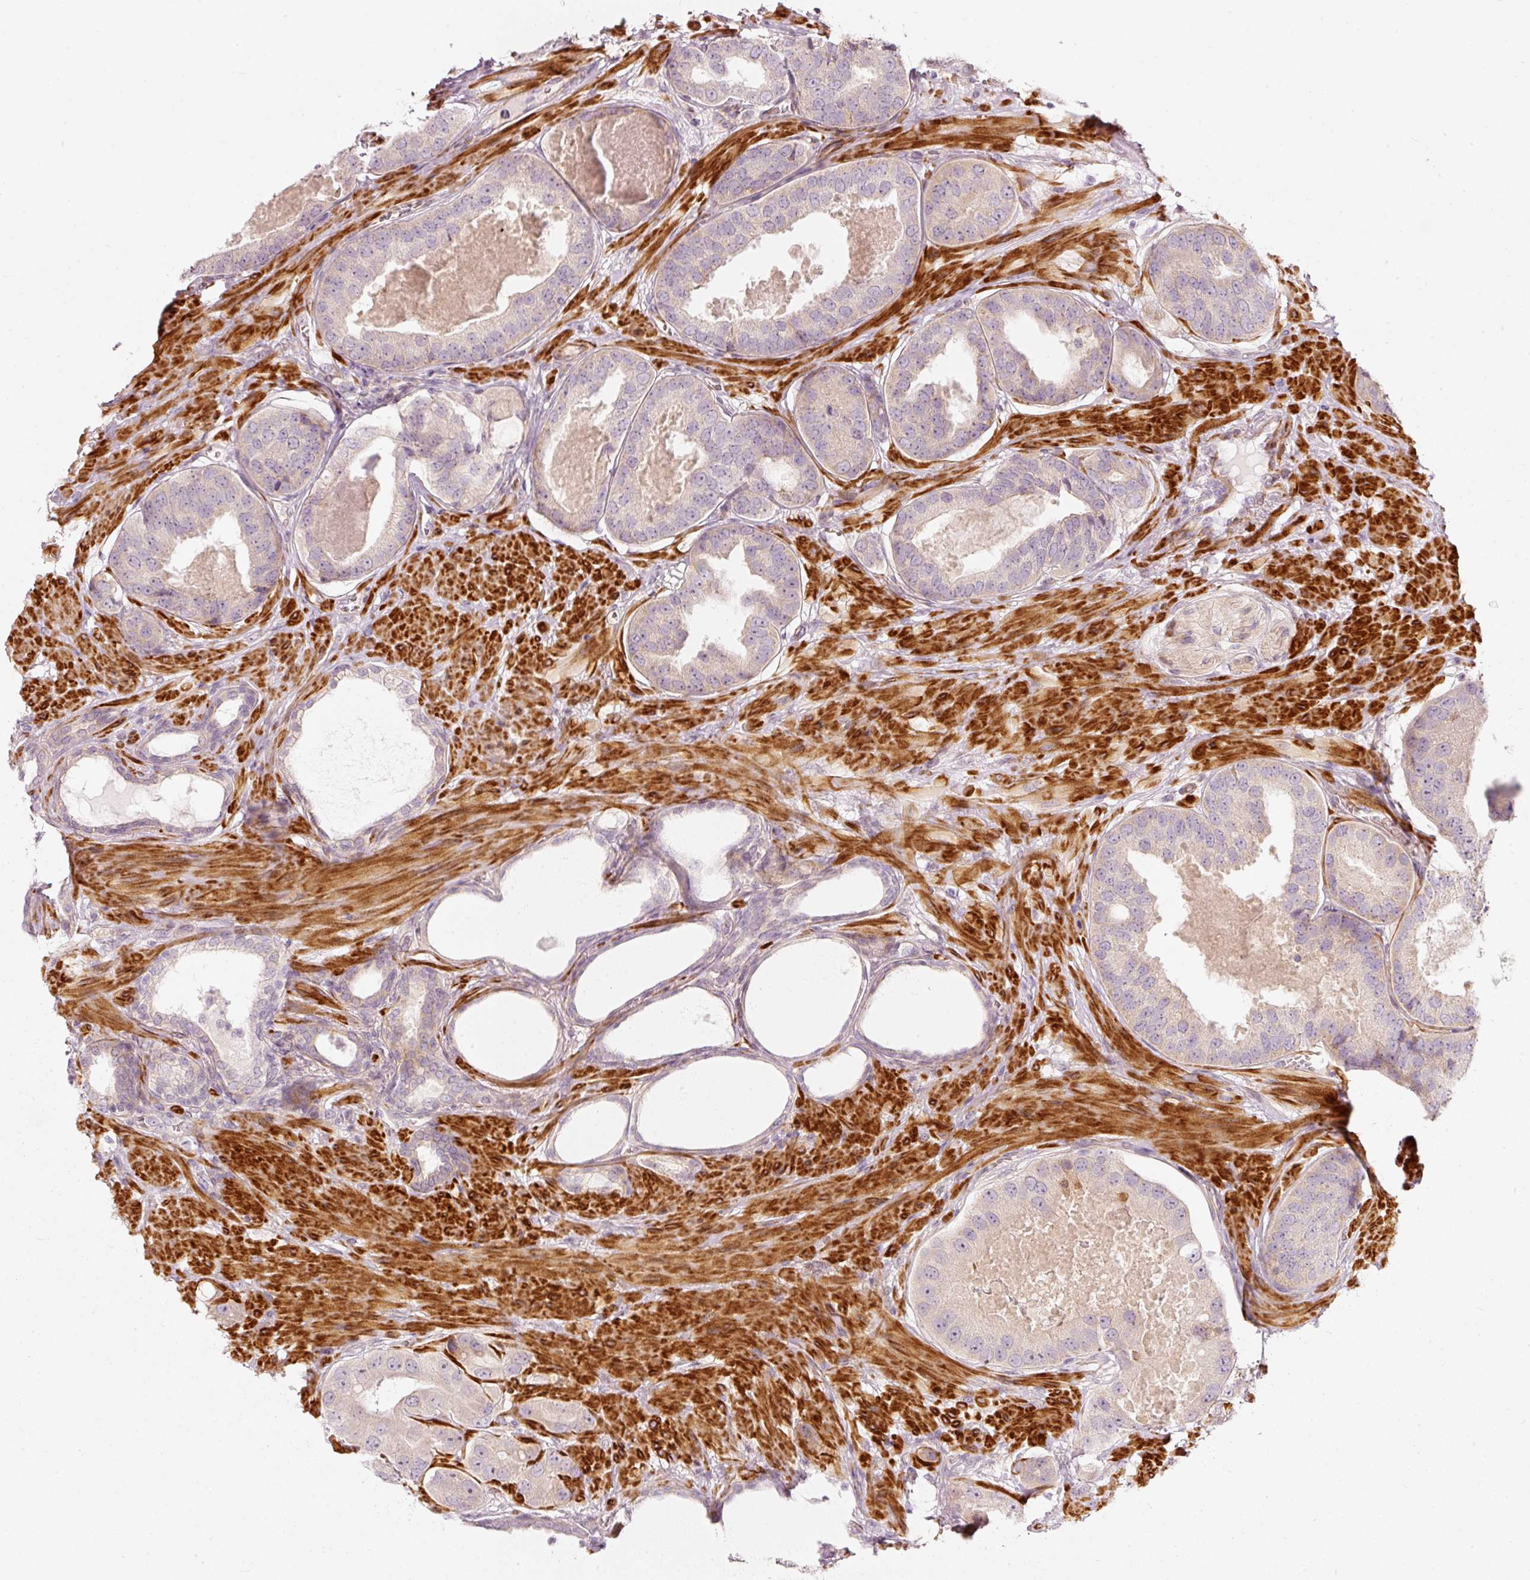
{"staining": {"intensity": "weak", "quantity": "<25%", "location": "cytoplasmic/membranous"}, "tissue": "prostate cancer", "cell_type": "Tumor cells", "image_type": "cancer", "snomed": [{"axis": "morphology", "description": "Adenocarcinoma, High grade"}, {"axis": "topography", "description": "Prostate"}], "caption": "Prostate cancer (adenocarcinoma (high-grade)) was stained to show a protein in brown. There is no significant staining in tumor cells. The staining was performed using DAB (3,3'-diaminobenzidine) to visualize the protein expression in brown, while the nuclei were stained in blue with hematoxylin (Magnification: 20x).", "gene": "KCNQ1", "patient": {"sex": "male", "age": 63}}